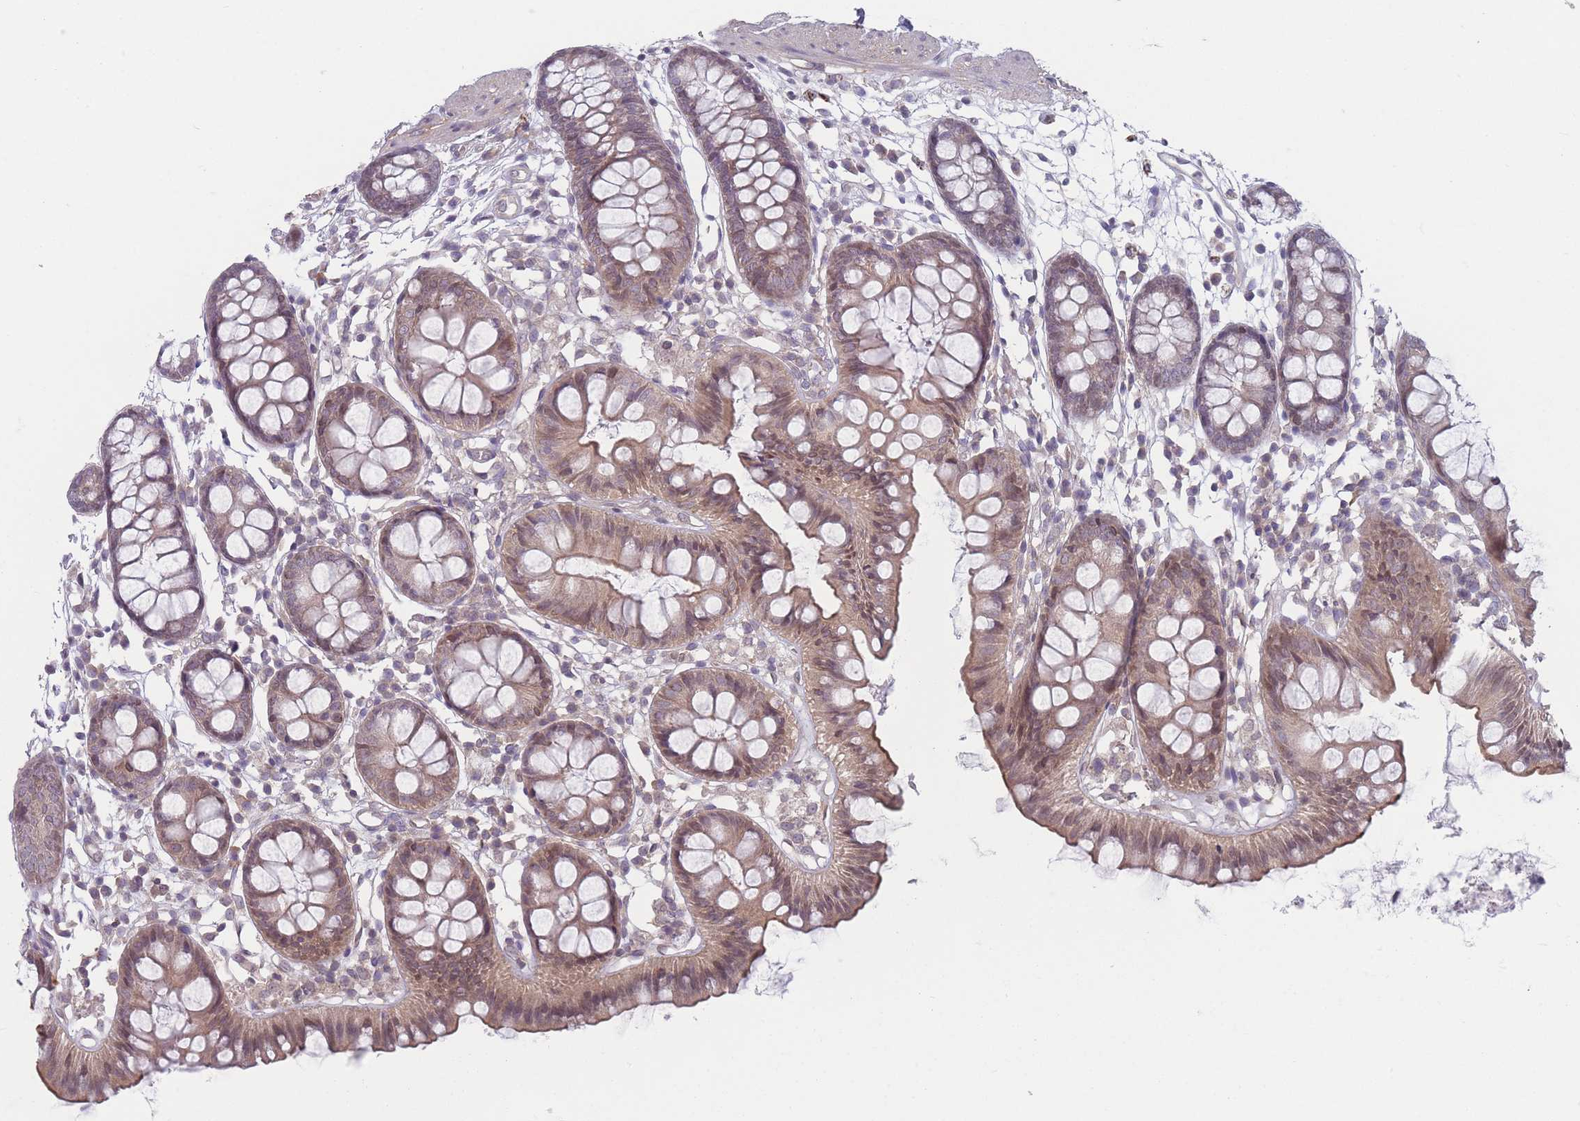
{"staining": {"intensity": "moderate", "quantity": "25%-75%", "location": "cytoplasmic/membranous"}, "tissue": "colon", "cell_type": "Endothelial cells", "image_type": "normal", "snomed": [{"axis": "morphology", "description": "Normal tissue, NOS"}, {"axis": "topography", "description": "Colon"}], "caption": "Unremarkable colon reveals moderate cytoplasmic/membranous positivity in about 25%-75% of endothelial cells (DAB (3,3'-diaminobenzidine) = brown stain, brightfield microscopy at high magnification)..", "gene": "VRK2", "patient": {"sex": "female", "age": 84}}